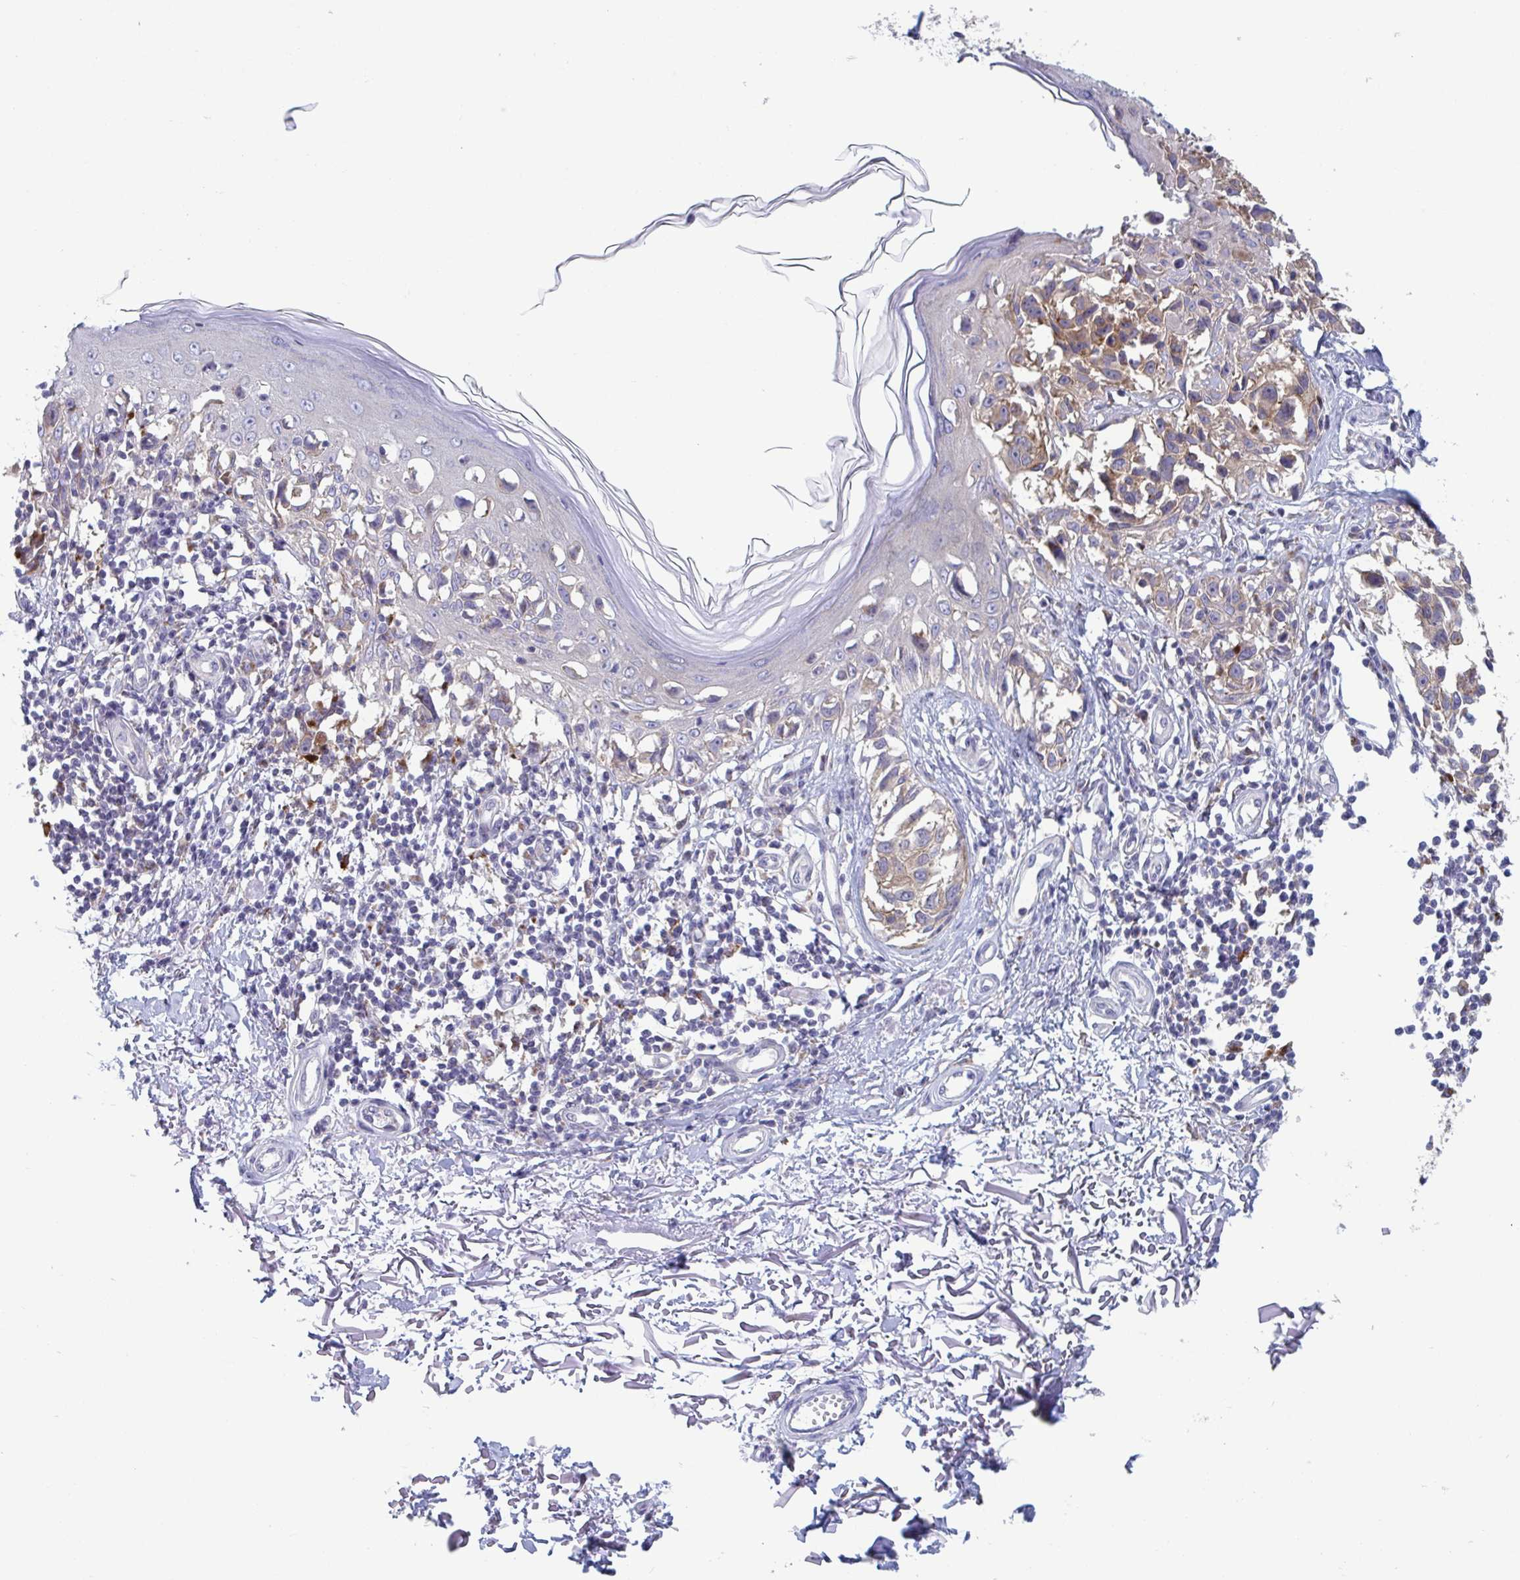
{"staining": {"intensity": "weak", "quantity": ">75%", "location": "cytoplasmic/membranous"}, "tissue": "melanoma", "cell_type": "Tumor cells", "image_type": "cancer", "snomed": [{"axis": "morphology", "description": "Malignant melanoma, NOS"}, {"axis": "topography", "description": "Skin"}], "caption": "Immunohistochemistry histopathology image of malignant melanoma stained for a protein (brown), which displays low levels of weak cytoplasmic/membranous expression in approximately >75% of tumor cells.", "gene": "NIPSNAP1", "patient": {"sex": "male", "age": 73}}